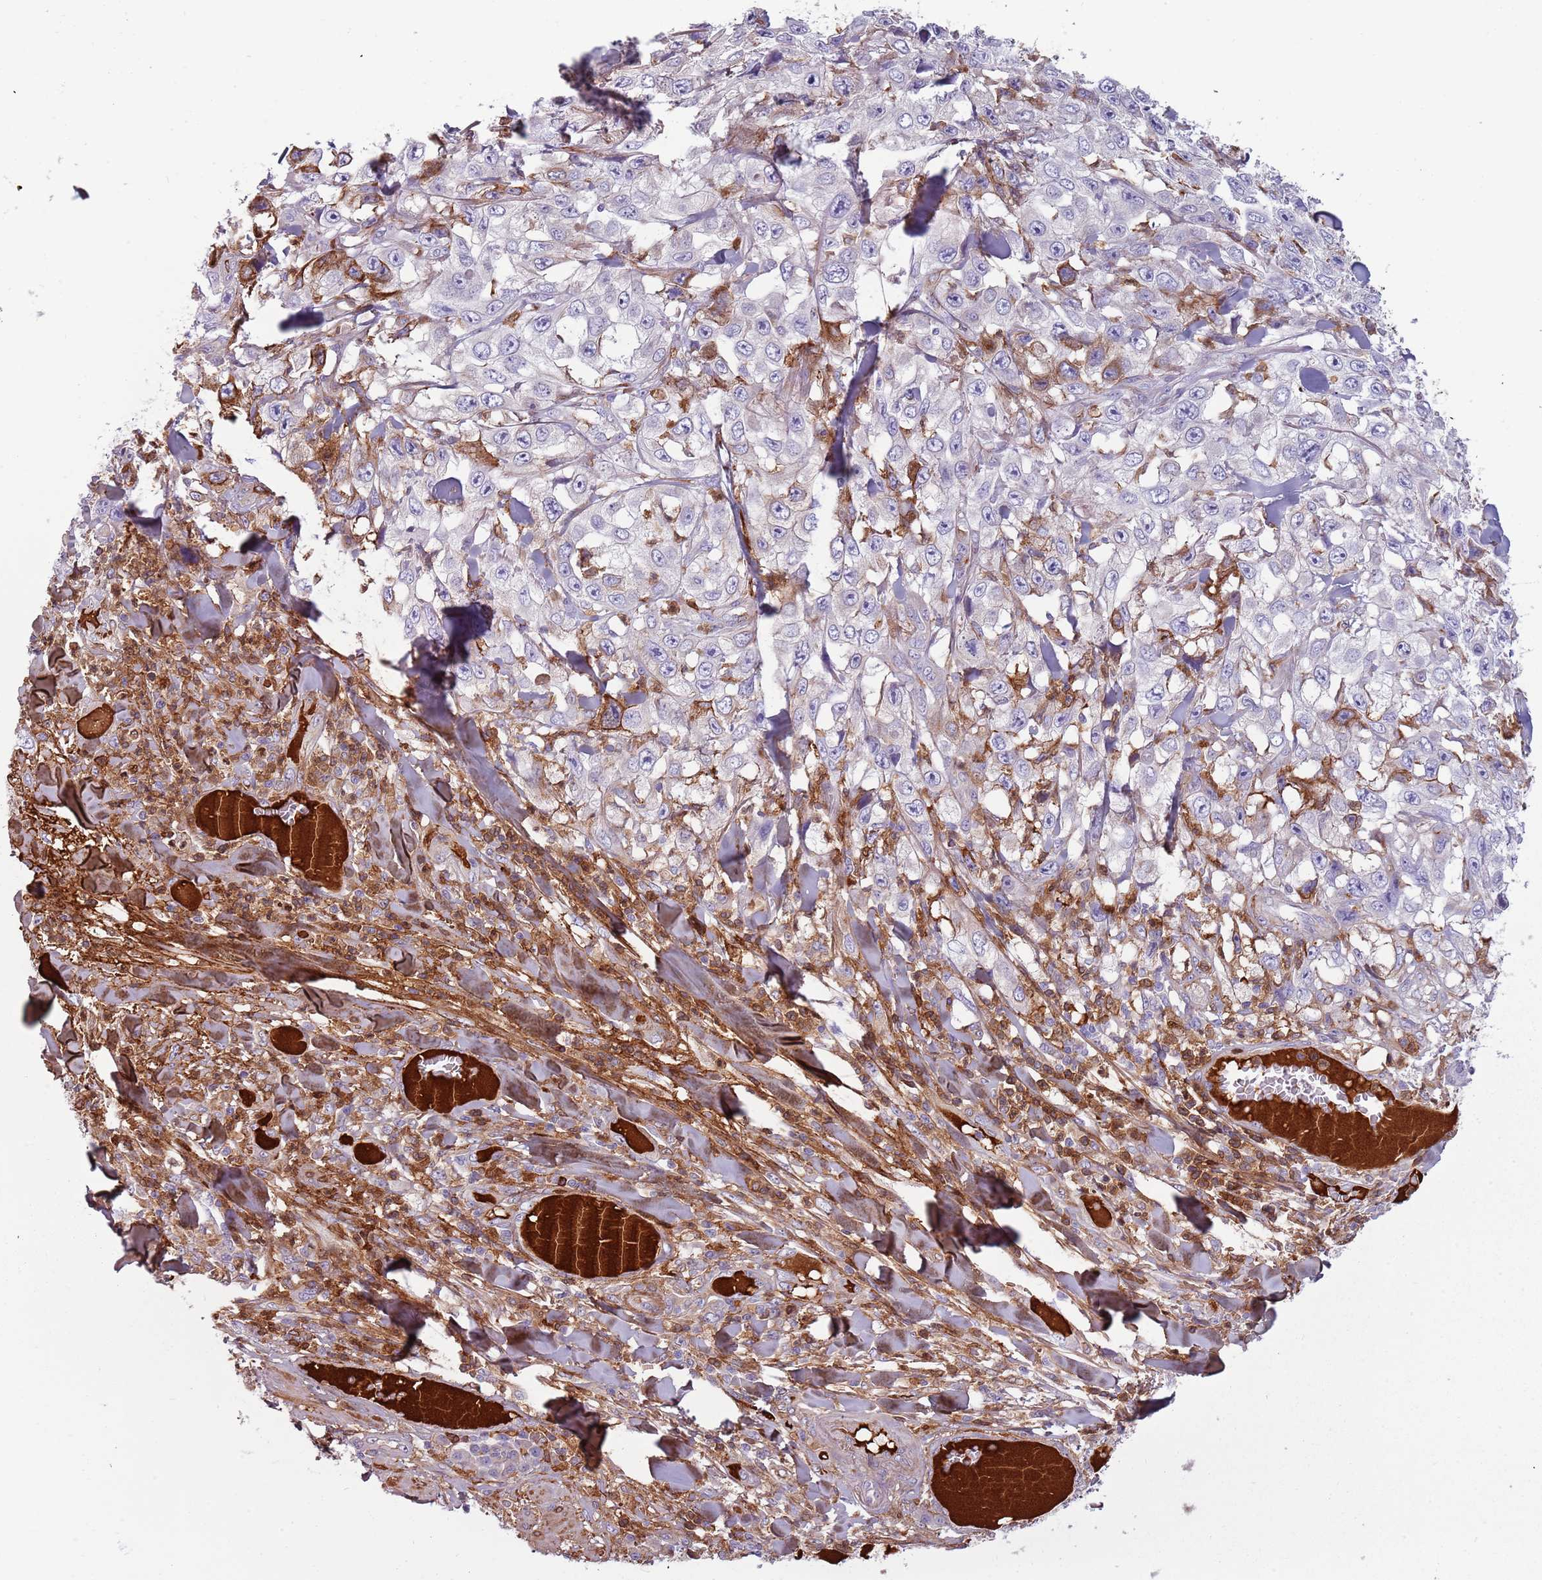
{"staining": {"intensity": "negative", "quantity": "none", "location": "none"}, "tissue": "skin cancer", "cell_type": "Tumor cells", "image_type": "cancer", "snomed": [{"axis": "morphology", "description": "Squamous cell carcinoma, NOS"}, {"axis": "topography", "description": "Skin"}], "caption": "This is an IHC histopathology image of human squamous cell carcinoma (skin). There is no expression in tumor cells.", "gene": "NADK", "patient": {"sex": "male", "age": 82}}